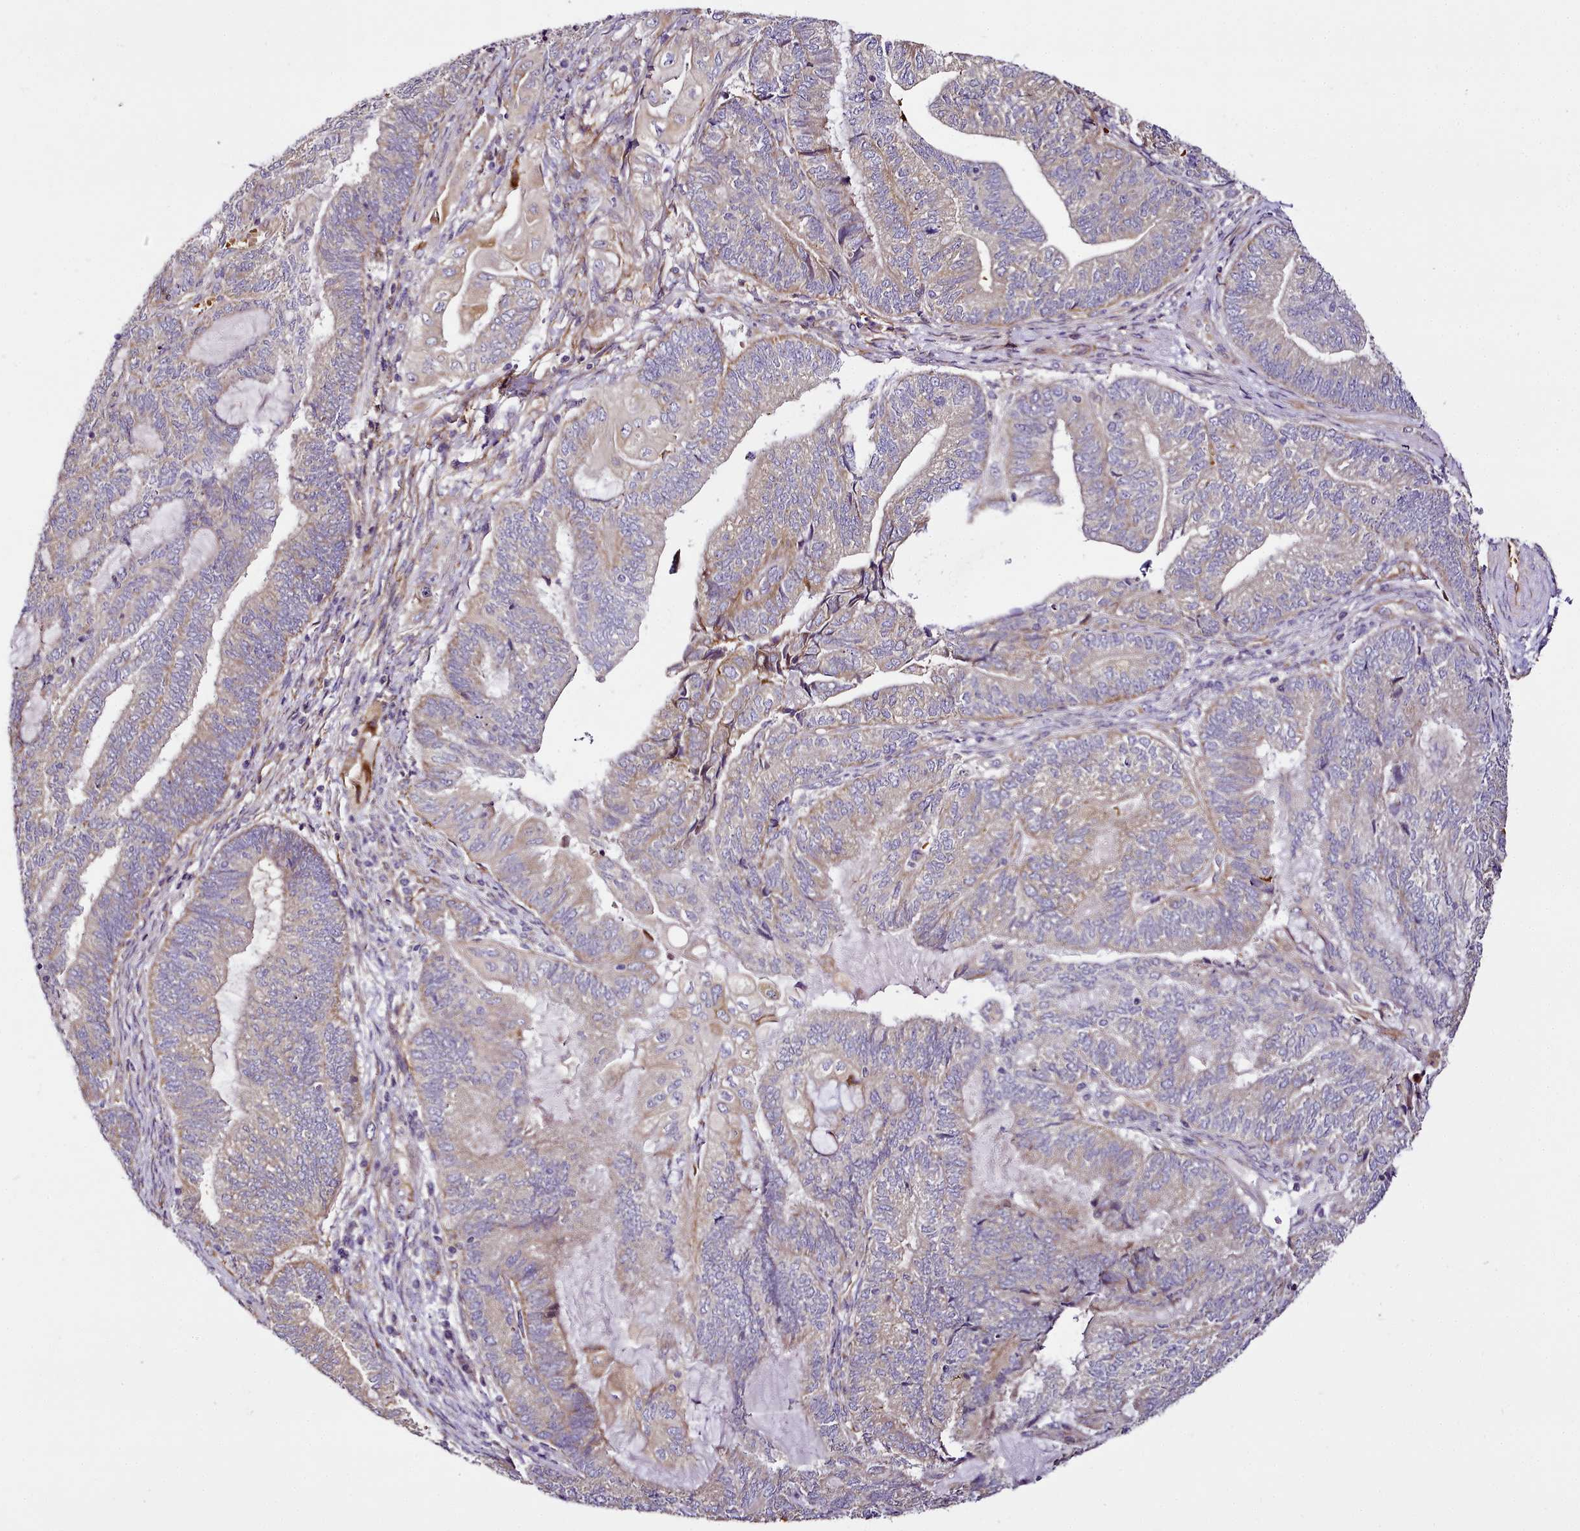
{"staining": {"intensity": "weak", "quantity": "<25%", "location": "cytoplasmic/membranous"}, "tissue": "endometrial cancer", "cell_type": "Tumor cells", "image_type": "cancer", "snomed": [{"axis": "morphology", "description": "Adenocarcinoma, NOS"}, {"axis": "topography", "description": "Uterus"}, {"axis": "topography", "description": "Endometrium"}], "caption": "IHC image of endometrial cancer (adenocarcinoma) stained for a protein (brown), which displays no expression in tumor cells.", "gene": "NBPF1", "patient": {"sex": "female", "age": 70}}